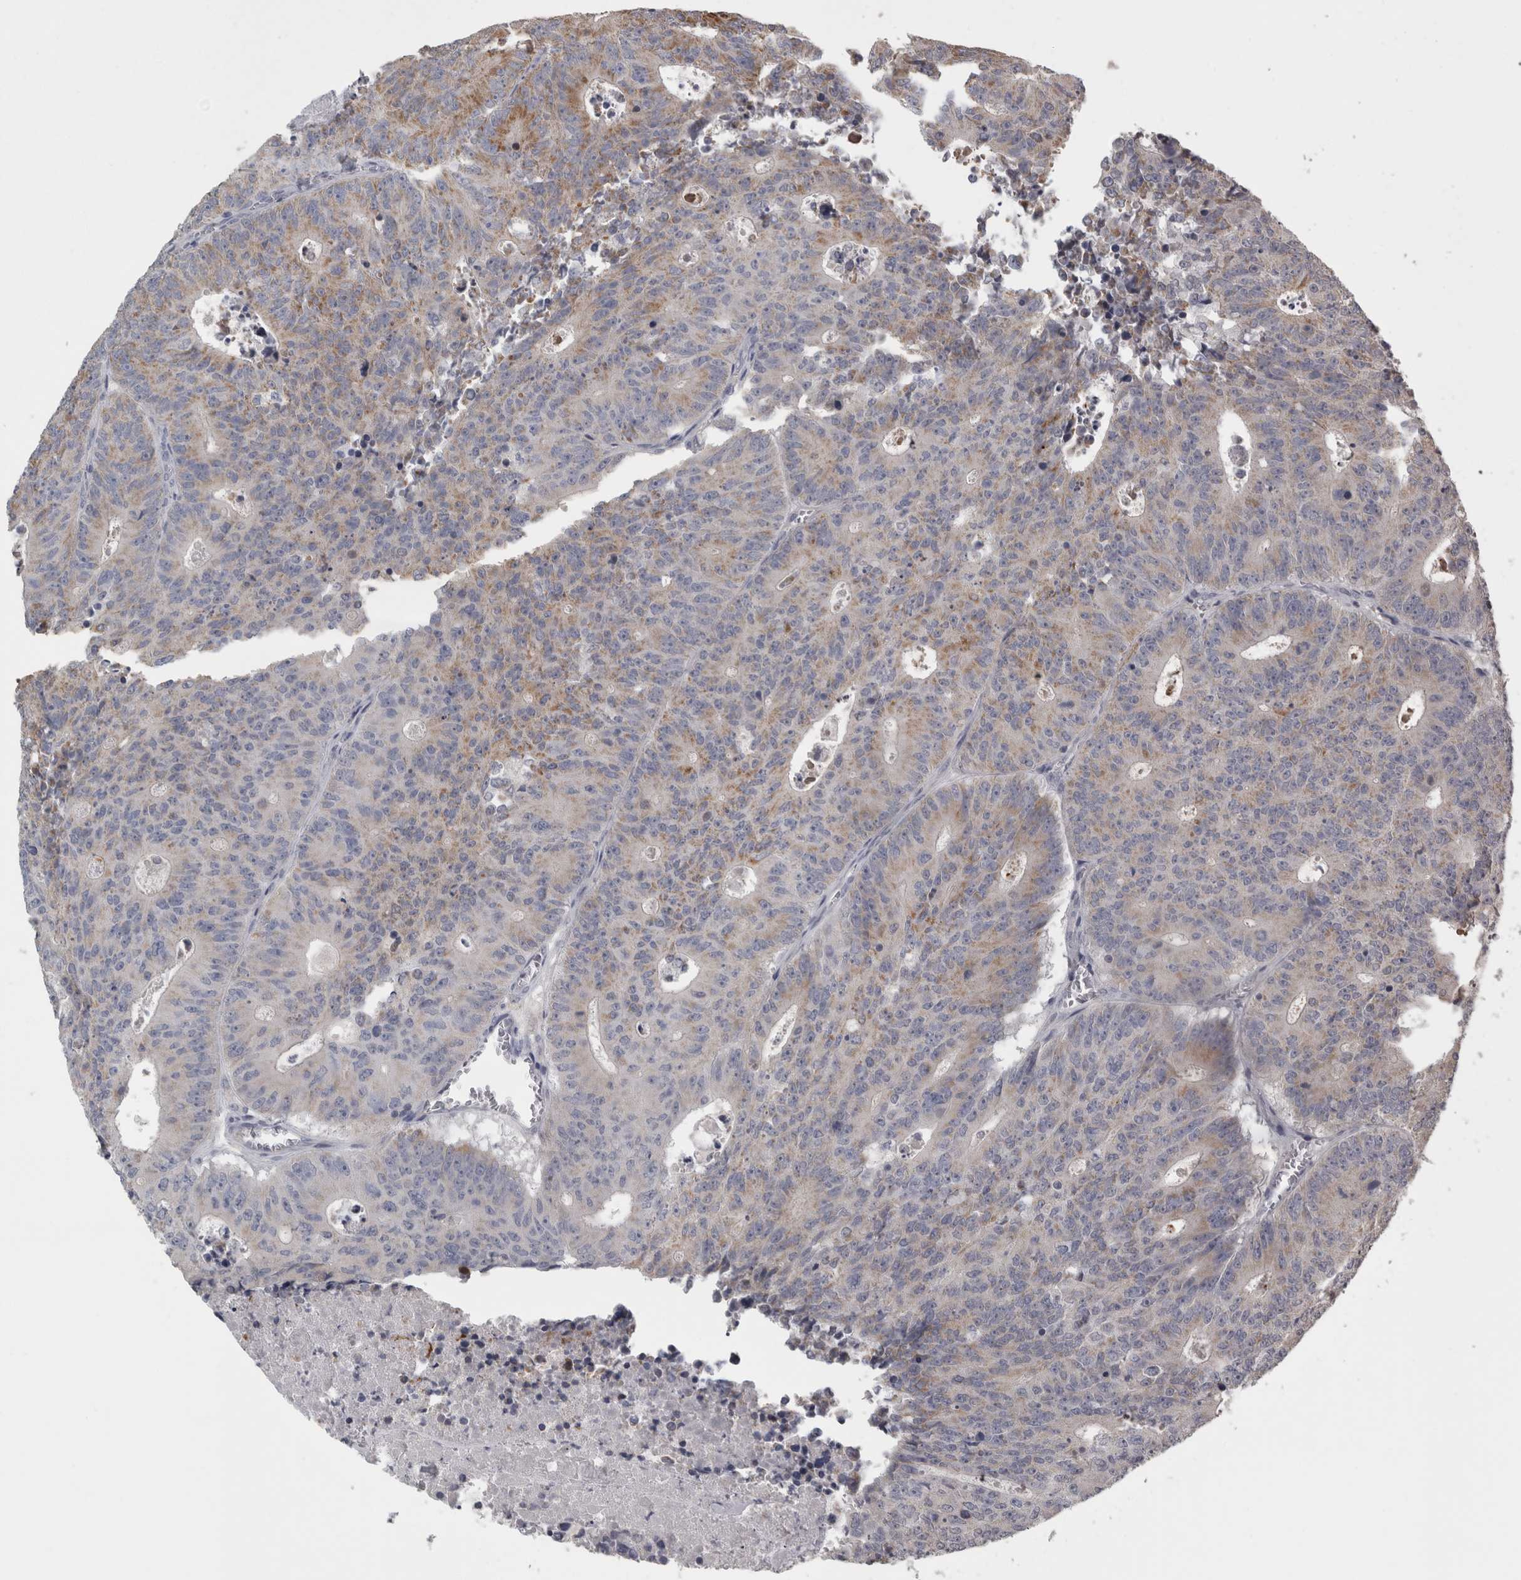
{"staining": {"intensity": "moderate", "quantity": "<25%", "location": "cytoplasmic/membranous"}, "tissue": "colorectal cancer", "cell_type": "Tumor cells", "image_type": "cancer", "snomed": [{"axis": "morphology", "description": "Adenocarcinoma, NOS"}, {"axis": "topography", "description": "Colon"}], "caption": "Immunohistochemistry (IHC) micrograph of human colorectal cancer stained for a protein (brown), which displays low levels of moderate cytoplasmic/membranous staining in approximately <25% of tumor cells.", "gene": "TCAP", "patient": {"sex": "male", "age": 87}}